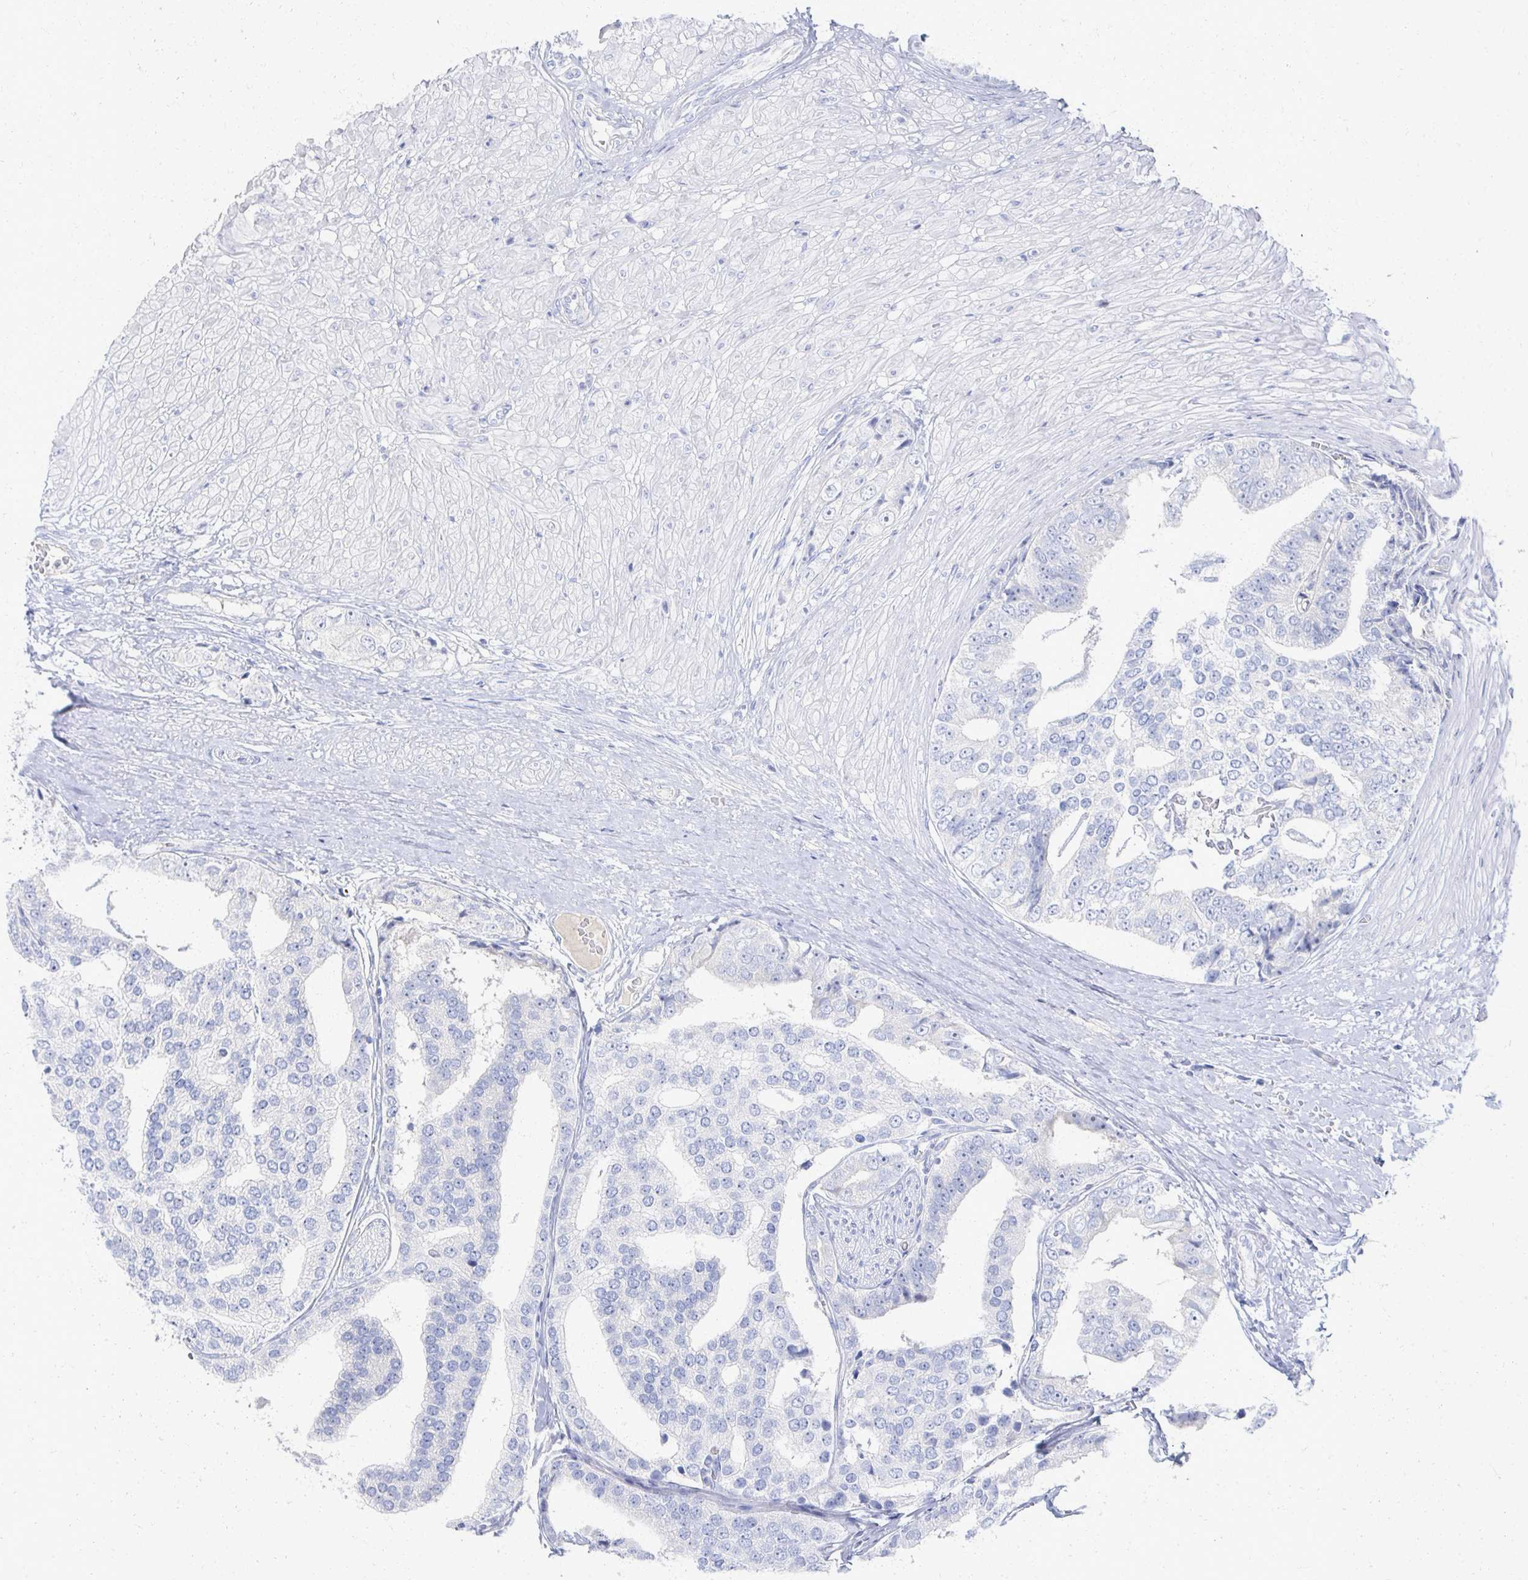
{"staining": {"intensity": "negative", "quantity": "none", "location": "none"}, "tissue": "prostate cancer", "cell_type": "Tumor cells", "image_type": "cancer", "snomed": [{"axis": "morphology", "description": "Adenocarcinoma, High grade"}, {"axis": "topography", "description": "Prostate"}], "caption": "Immunohistochemical staining of prostate high-grade adenocarcinoma exhibits no significant expression in tumor cells.", "gene": "PRR20A", "patient": {"sex": "male", "age": 71}}